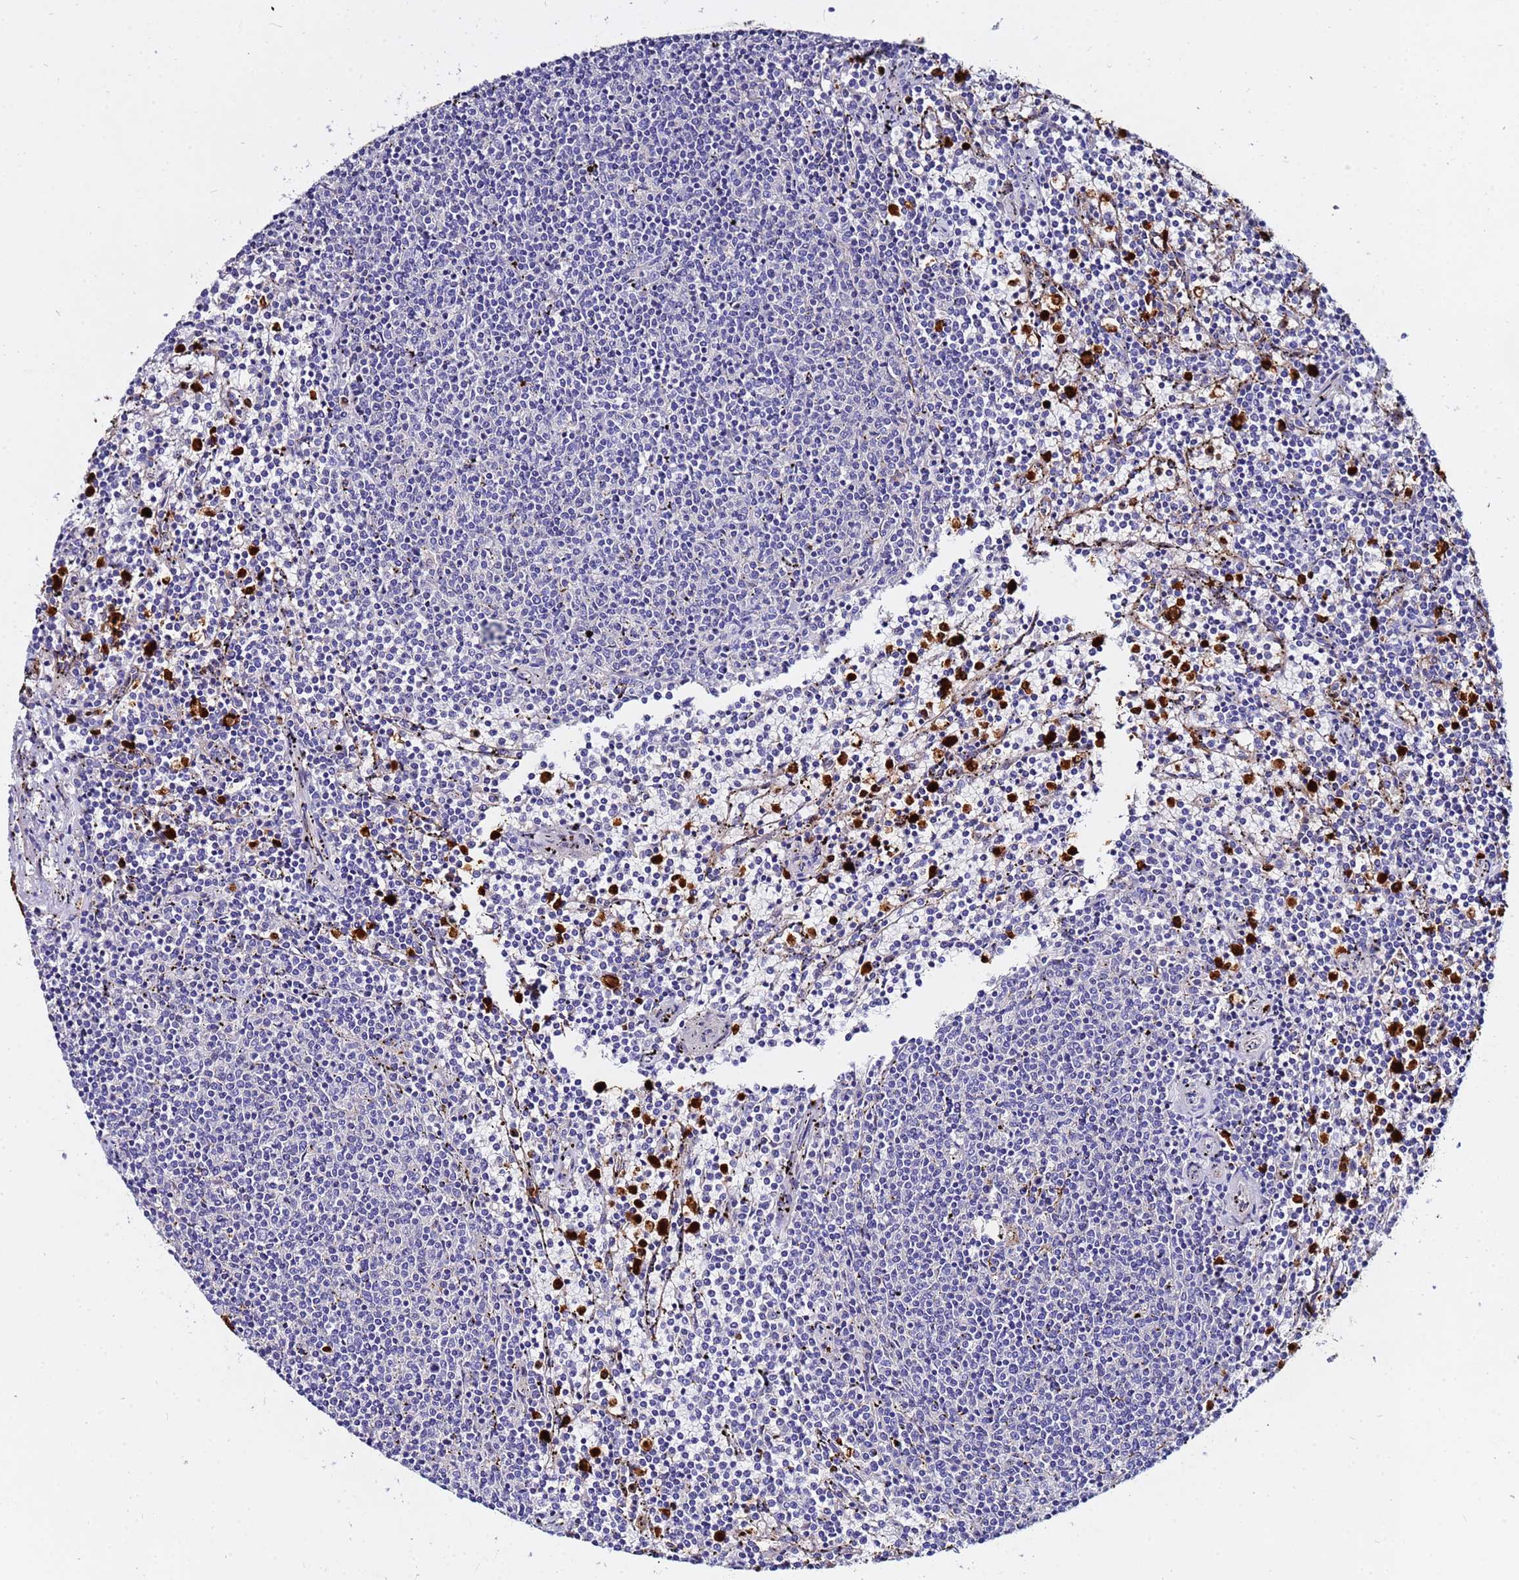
{"staining": {"intensity": "negative", "quantity": "none", "location": "none"}, "tissue": "lymphoma", "cell_type": "Tumor cells", "image_type": "cancer", "snomed": [{"axis": "morphology", "description": "Malignant lymphoma, non-Hodgkin's type, Low grade"}, {"axis": "topography", "description": "Spleen"}], "caption": "A histopathology image of human low-grade malignant lymphoma, non-Hodgkin's type is negative for staining in tumor cells.", "gene": "TUBAL3", "patient": {"sex": "female", "age": 50}}